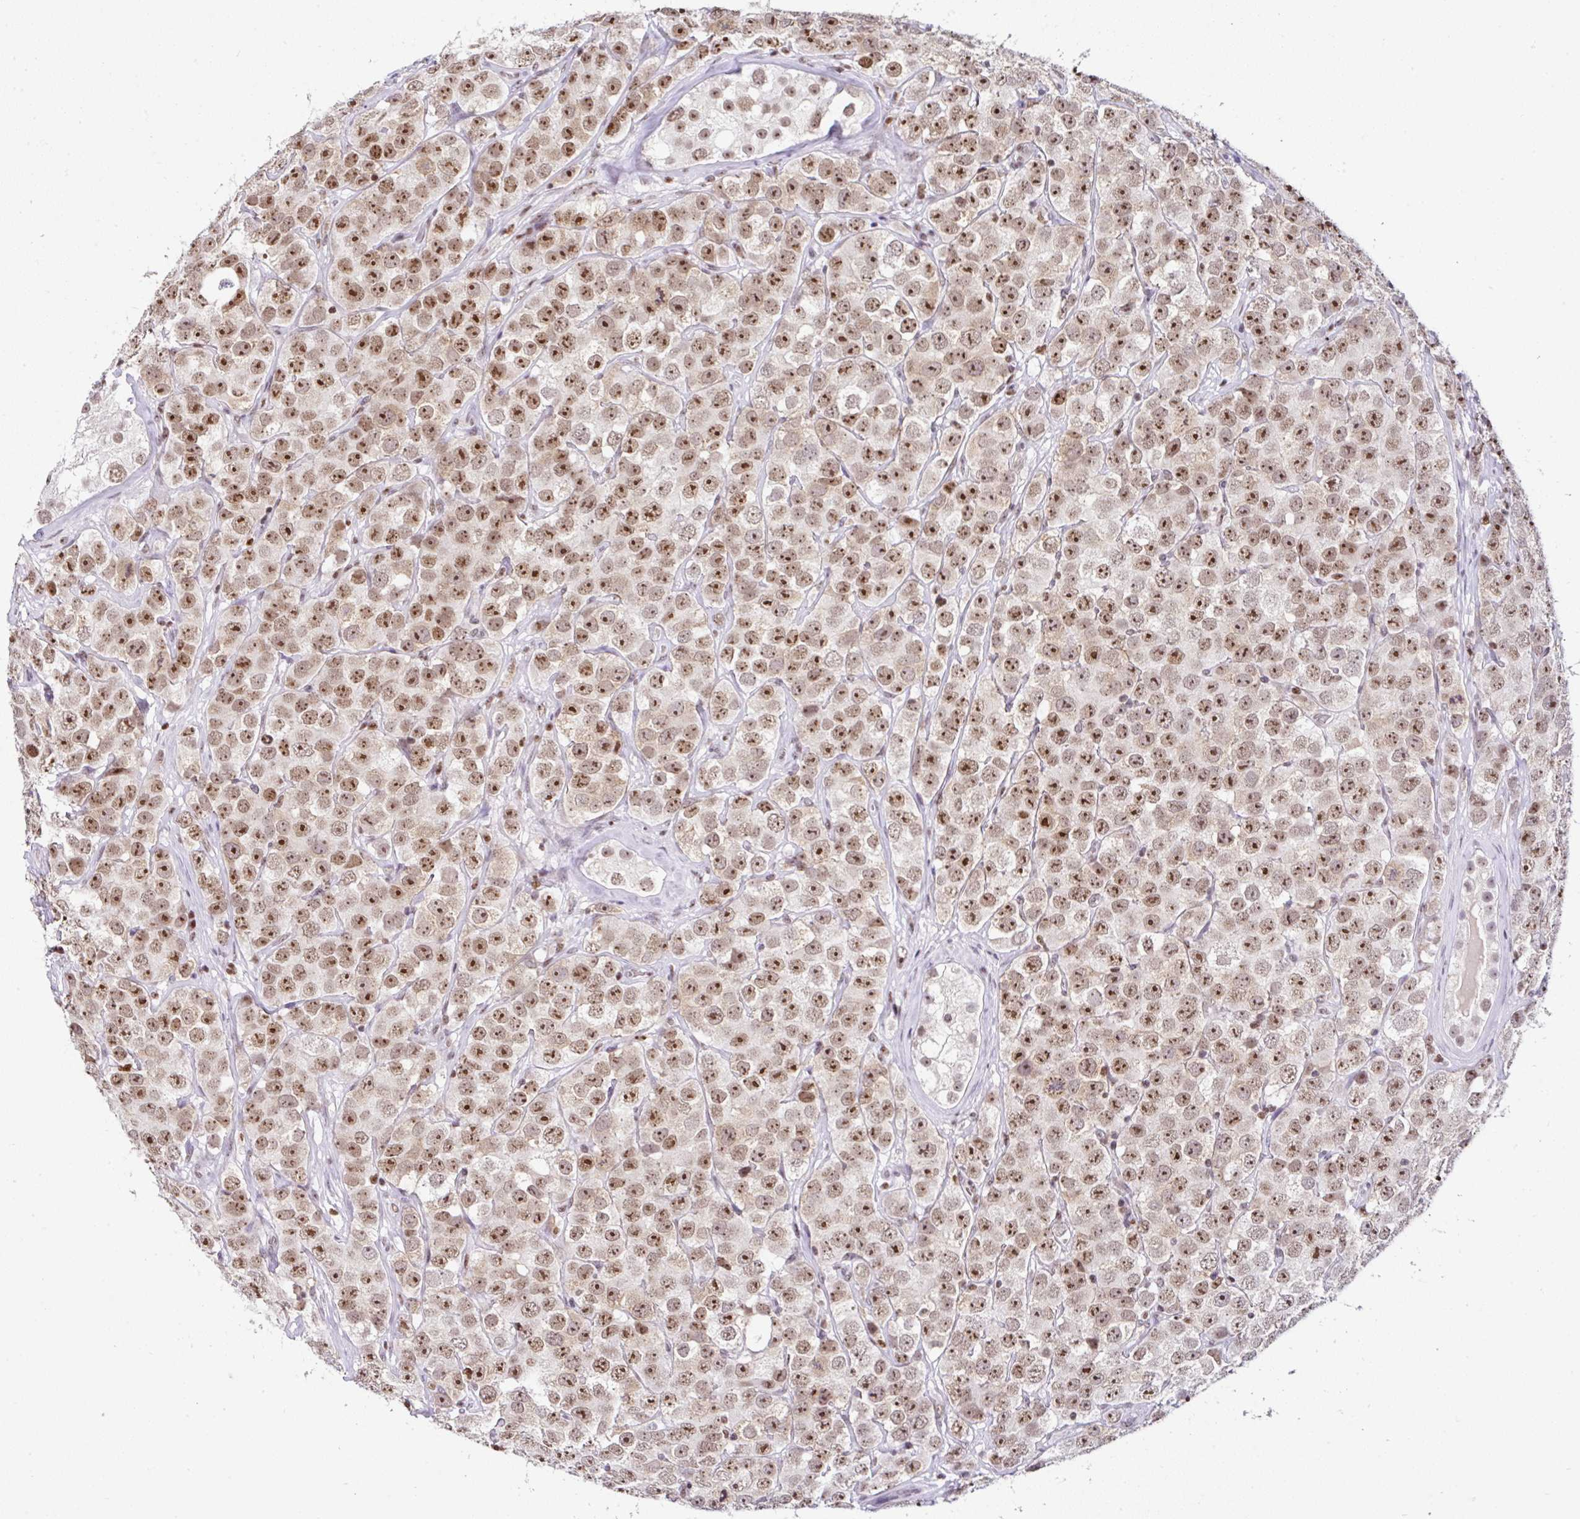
{"staining": {"intensity": "moderate", "quantity": ">75%", "location": "nuclear"}, "tissue": "testis cancer", "cell_type": "Tumor cells", "image_type": "cancer", "snomed": [{"axis": "morphology", "description": "Seminoma, NOS"}, {"axis": "topography", "description": "Testis"}], "caption": "High-power microscopy captured an IHC histopathology image of testis cancer (seminoma), revealing moderate nuclear positivity in about >75% of tumor cells.", "gene": "PTPN2", "patient": {"sex": "male", "age": 28}}